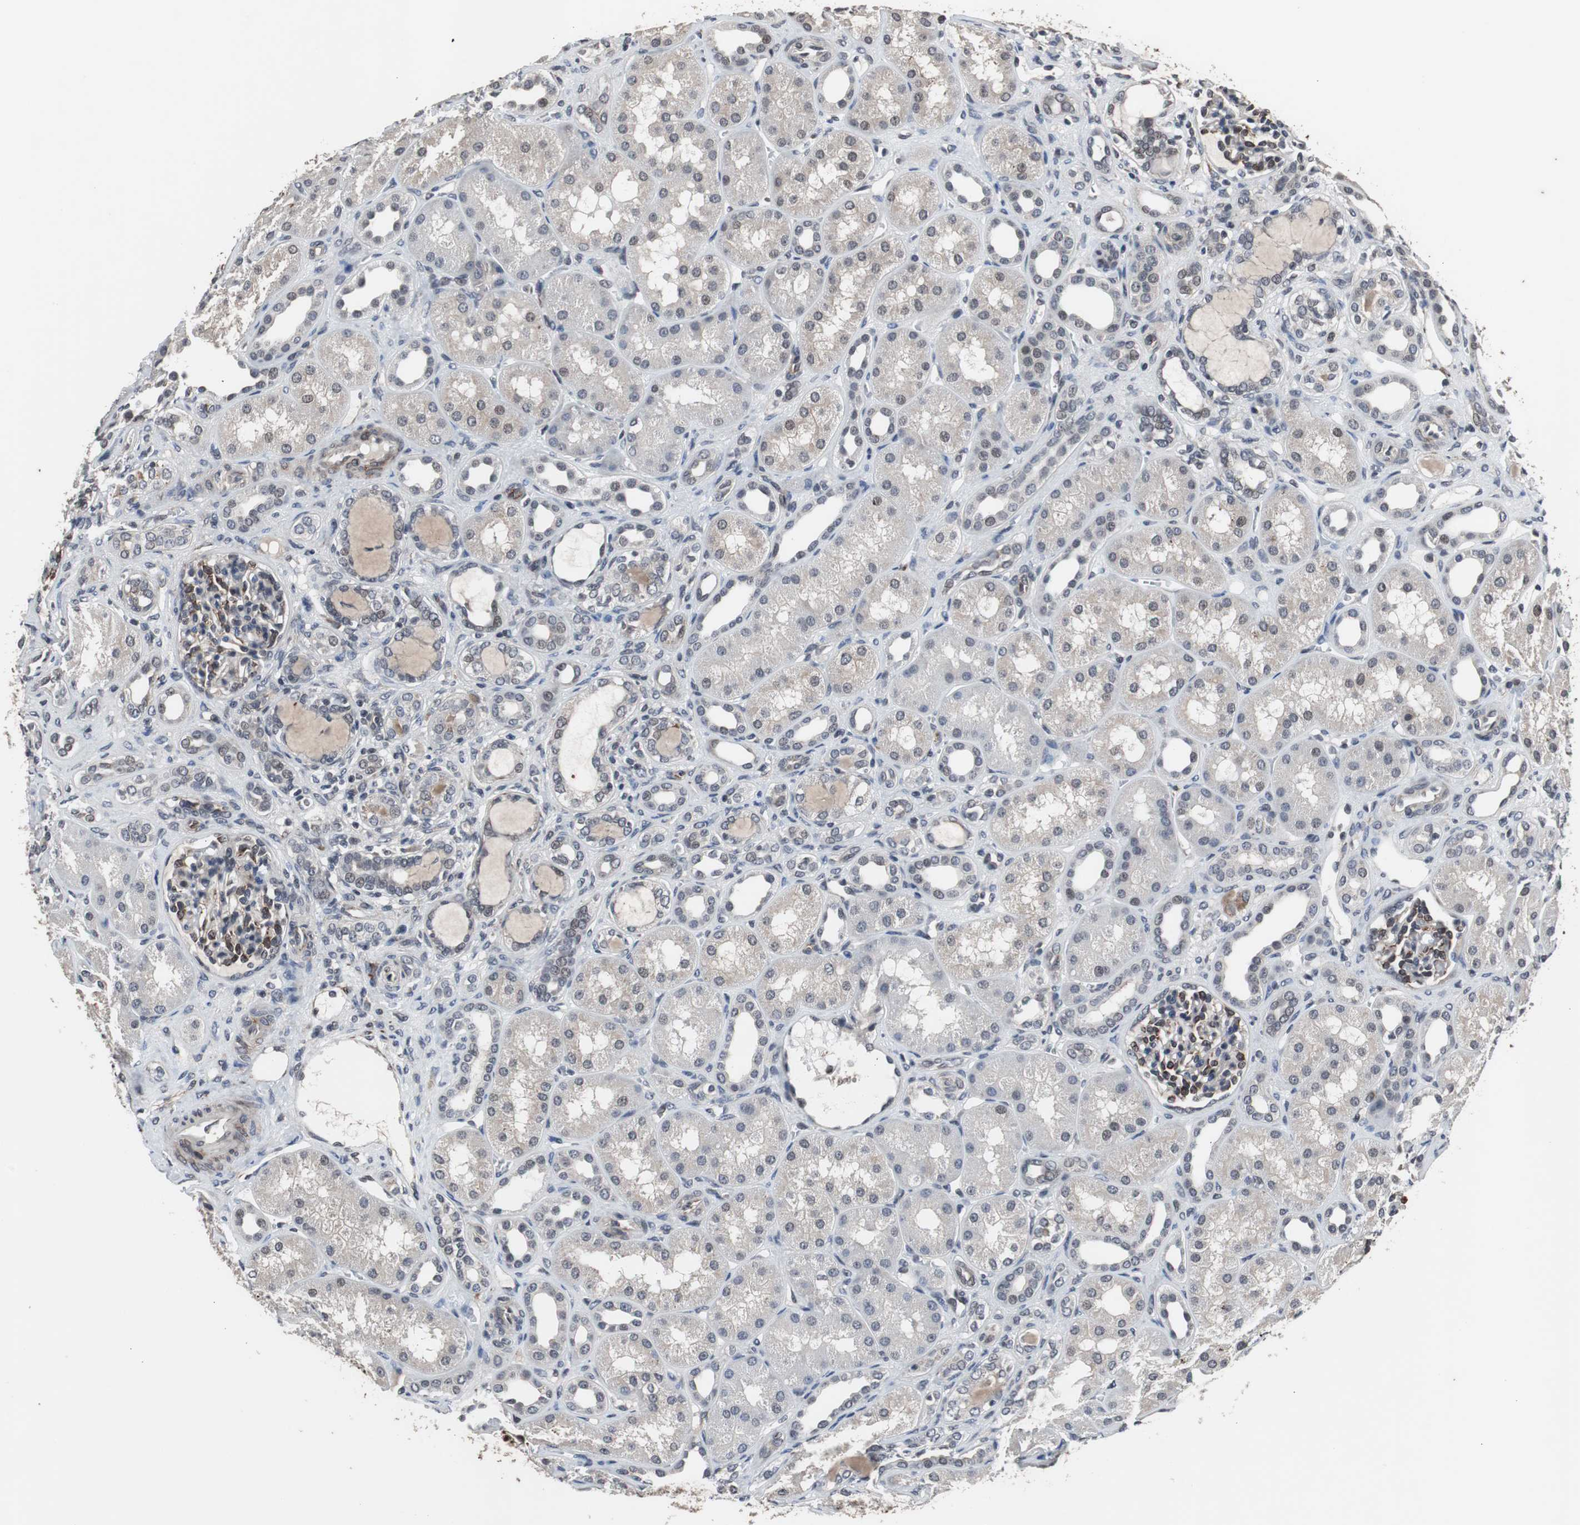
{"staining": {"intensity": "moderate", "quantity": "25%-75%", "location": "cytoplasmic/membranous"}, "tissue": "kidney", "cell_type": "Cells in glomeruli", "image_type": "normal", "snomed": [{"axis": "morphology", "description": "Normal tissue, NOS"}, {"axis": "topography", "description": "Kidney"}], "caption": "DAB (3,3'-diaminobenzidine) immunohistochemical staining of benign kidney shows moderate cytoplasmic/membranous protein expression in approximately 25%-75% of cells in glomeruli.", "gene": "CRADD", "patient": {"sex": "male", "age": 7}}